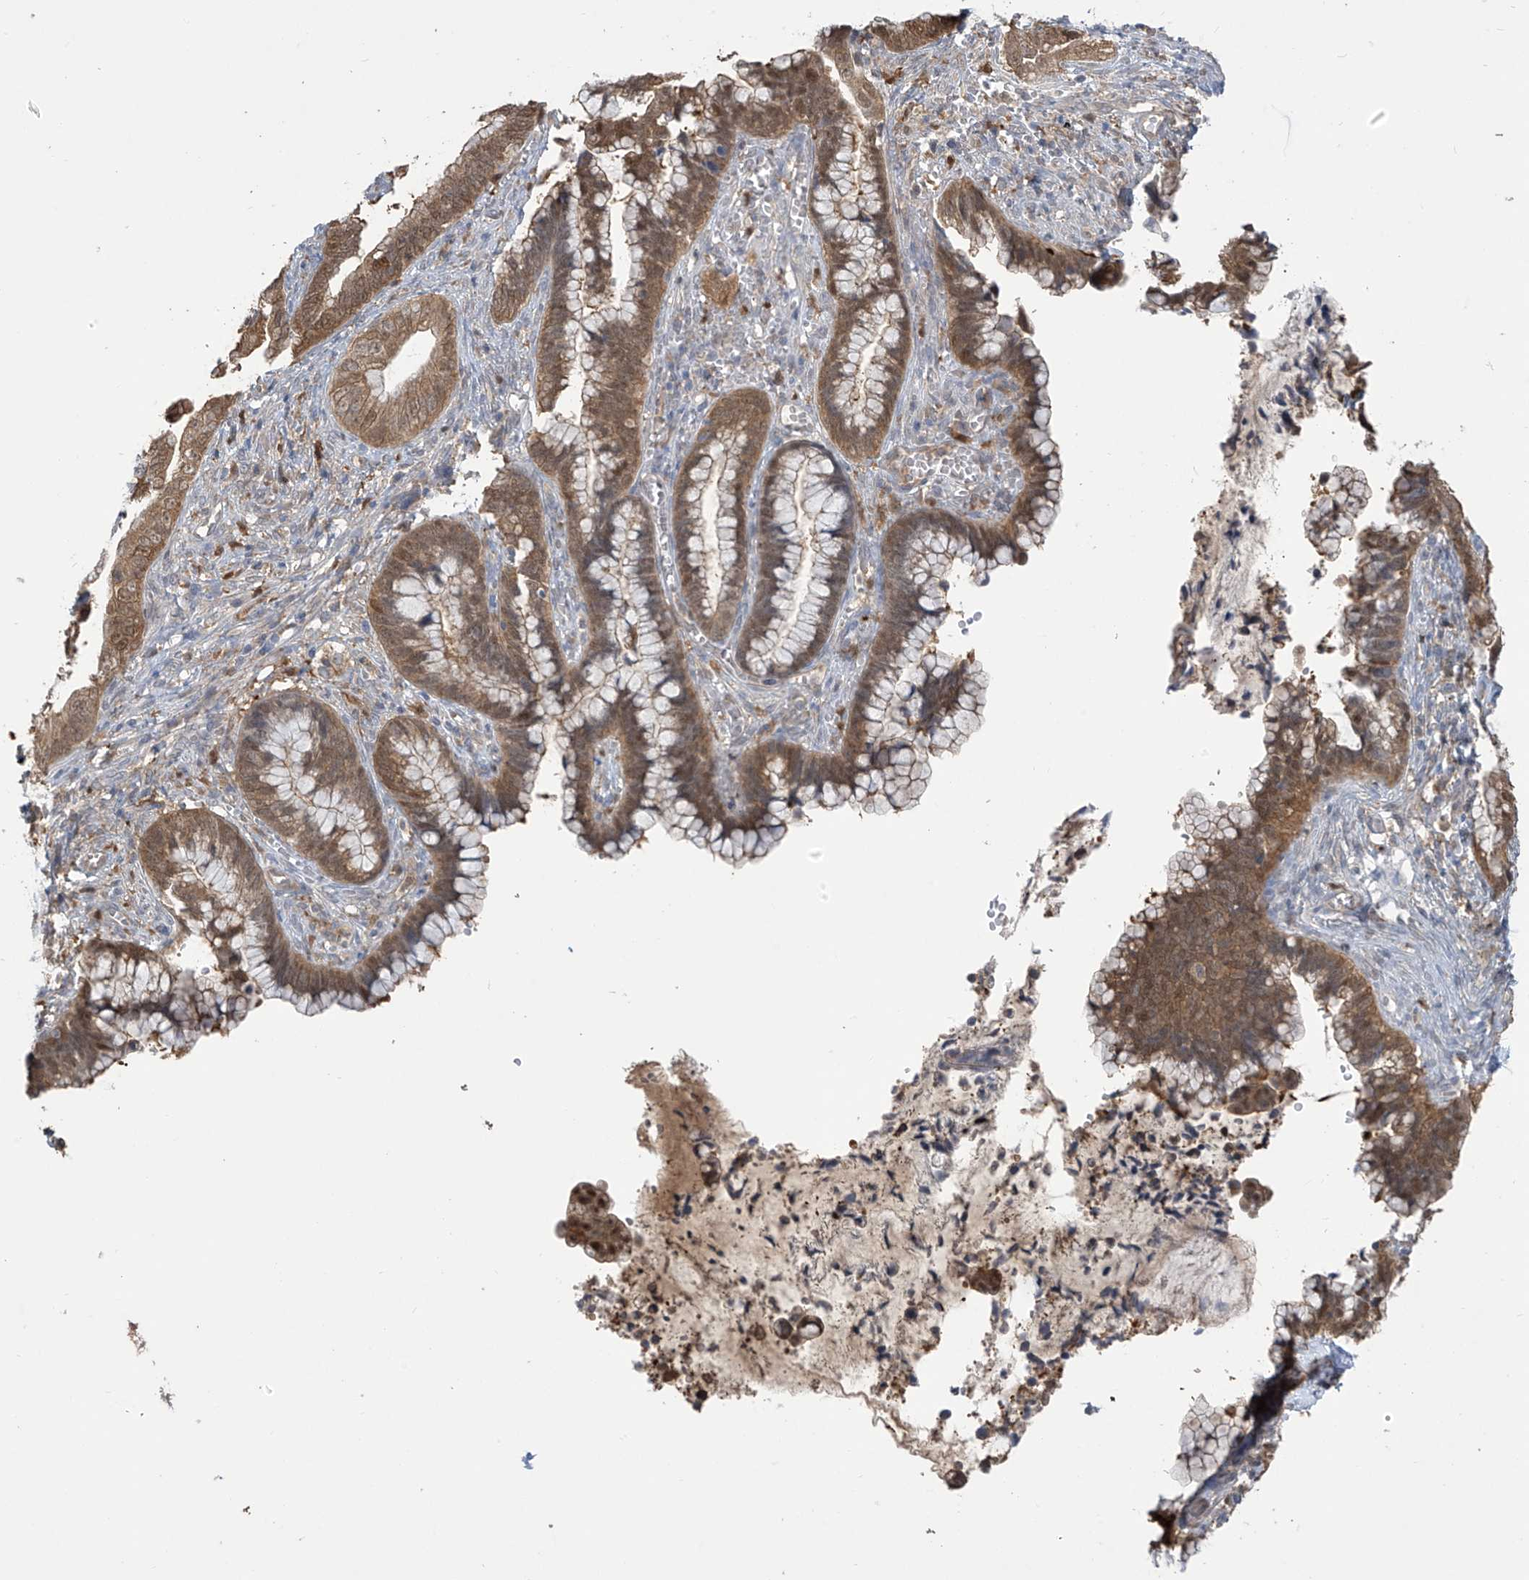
{"staining": {"intensity": "moderate", "quantity": ">75%", "location": "cytoplasmic/membranous,nuclear"}, "tissue": "cervical cancer", "cell_type": "Tumor cells", "image_type": "cancer", "snomed": [{"axis": "morphology", "description": "Adenocarcinoma, NOS"}, {"axis": "topography", "description": "Cervix"}], "caption": "An IHC image of neoplastic tissue is shown. Protein staining in brown highlights moderate cytoplasmic/membranous and nuclear positivity in adenocarcinoma (cervical) within tumor cells. (DAB IHC, brown staining for protein, blue staining for nuclei).", "gene": "IDH1", "patient": {"sex": "female", "age": 44}}